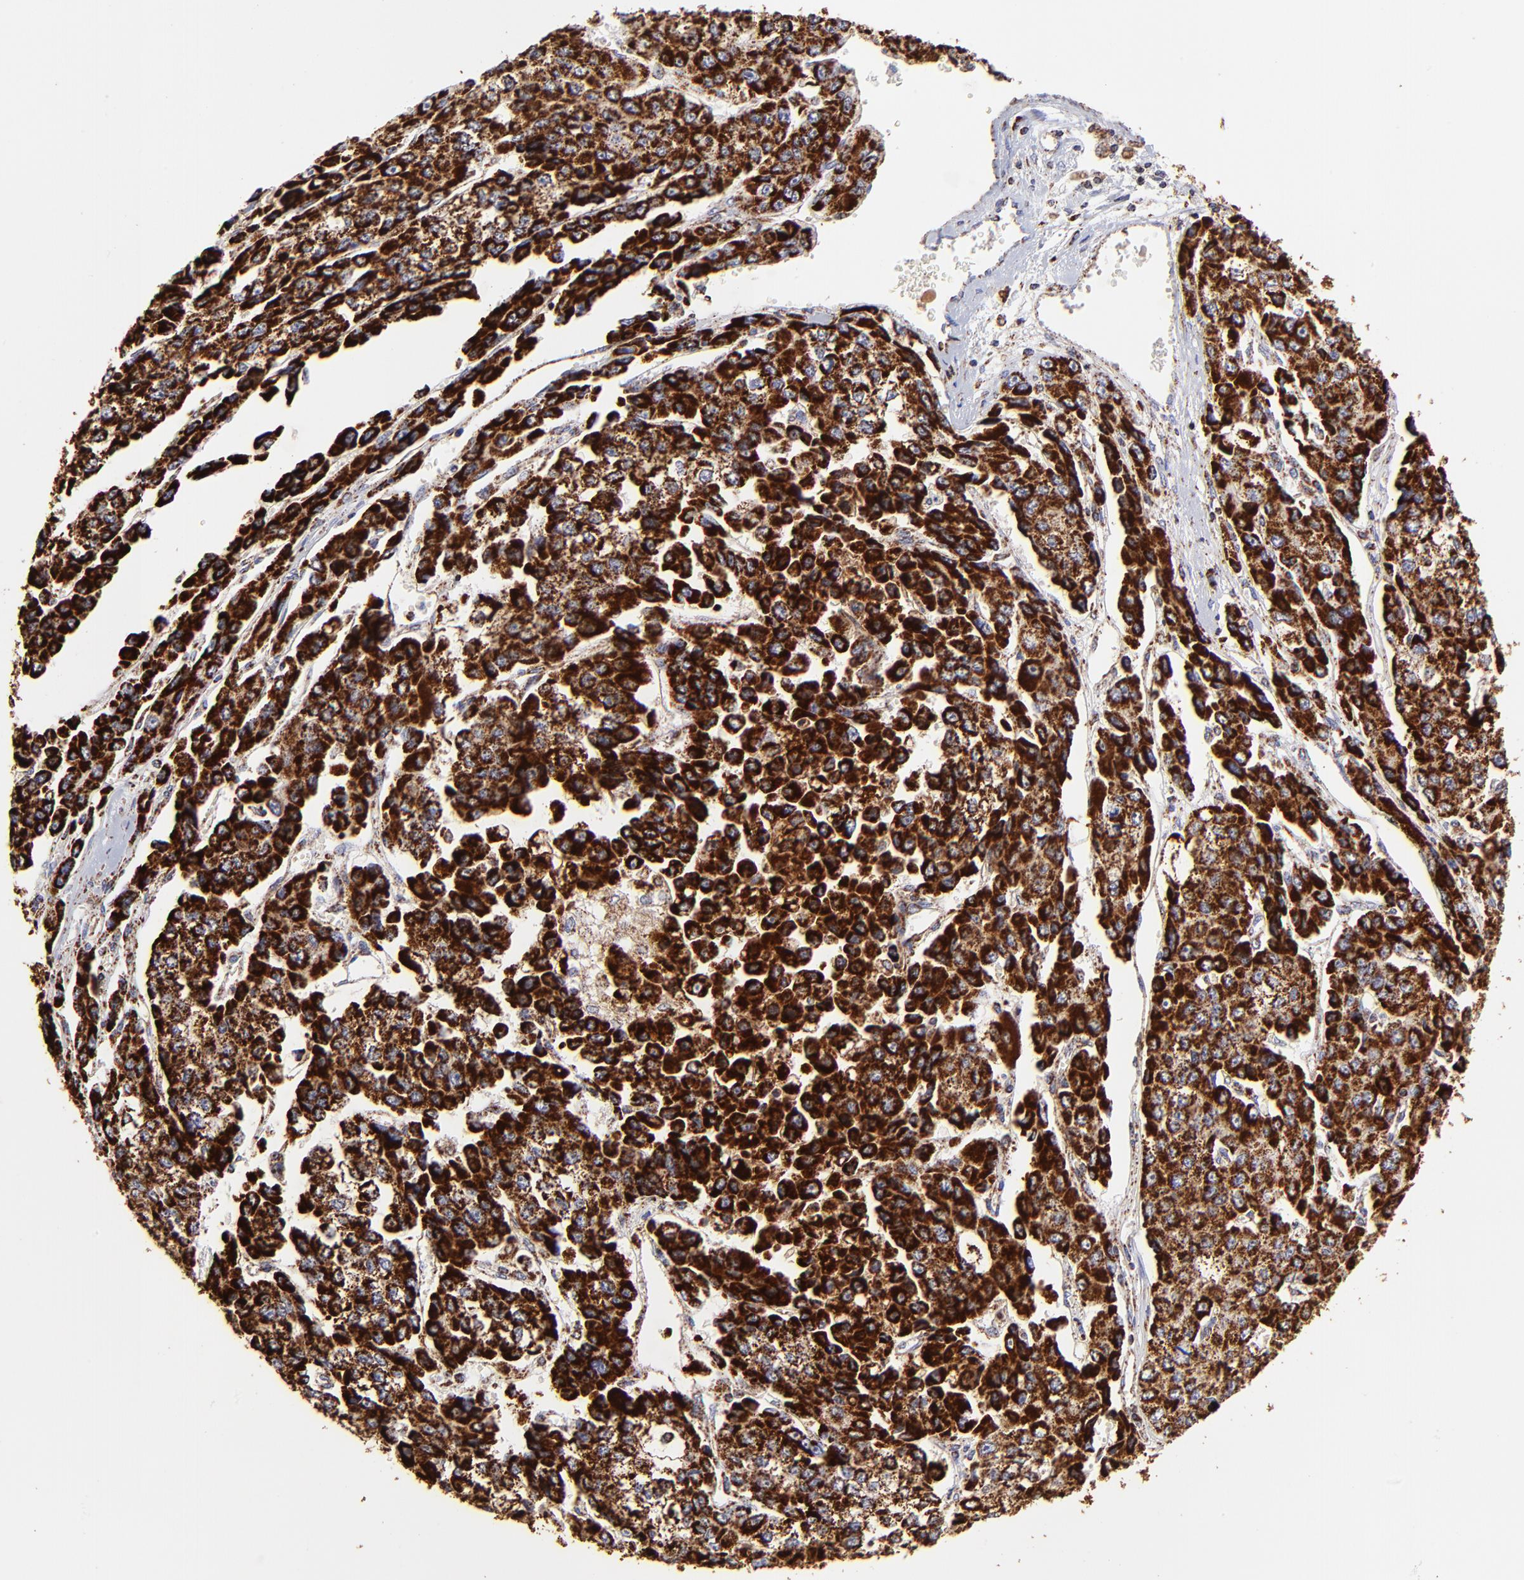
{"staining": {"intensity": "strong", "quantity": ">75%", "location": "cytoplasmic/membranous"}, "tissue": "liver cancer", "cell_type": "Tumor cells", "image_type": "cancer", "snomed": [{"axis": "morphology", "description": "Carcinoma, Hepatocellular, NOS"}, {"axis": "topography", "description": "Liver"}], "caption": "Protein expression analysis of liver cancer reveals strong cytoplasmic/membranous staining in approximately >75% of tumor cells.", "gene": "ECH1", "patient": {"sex": "female", "age": 66}}